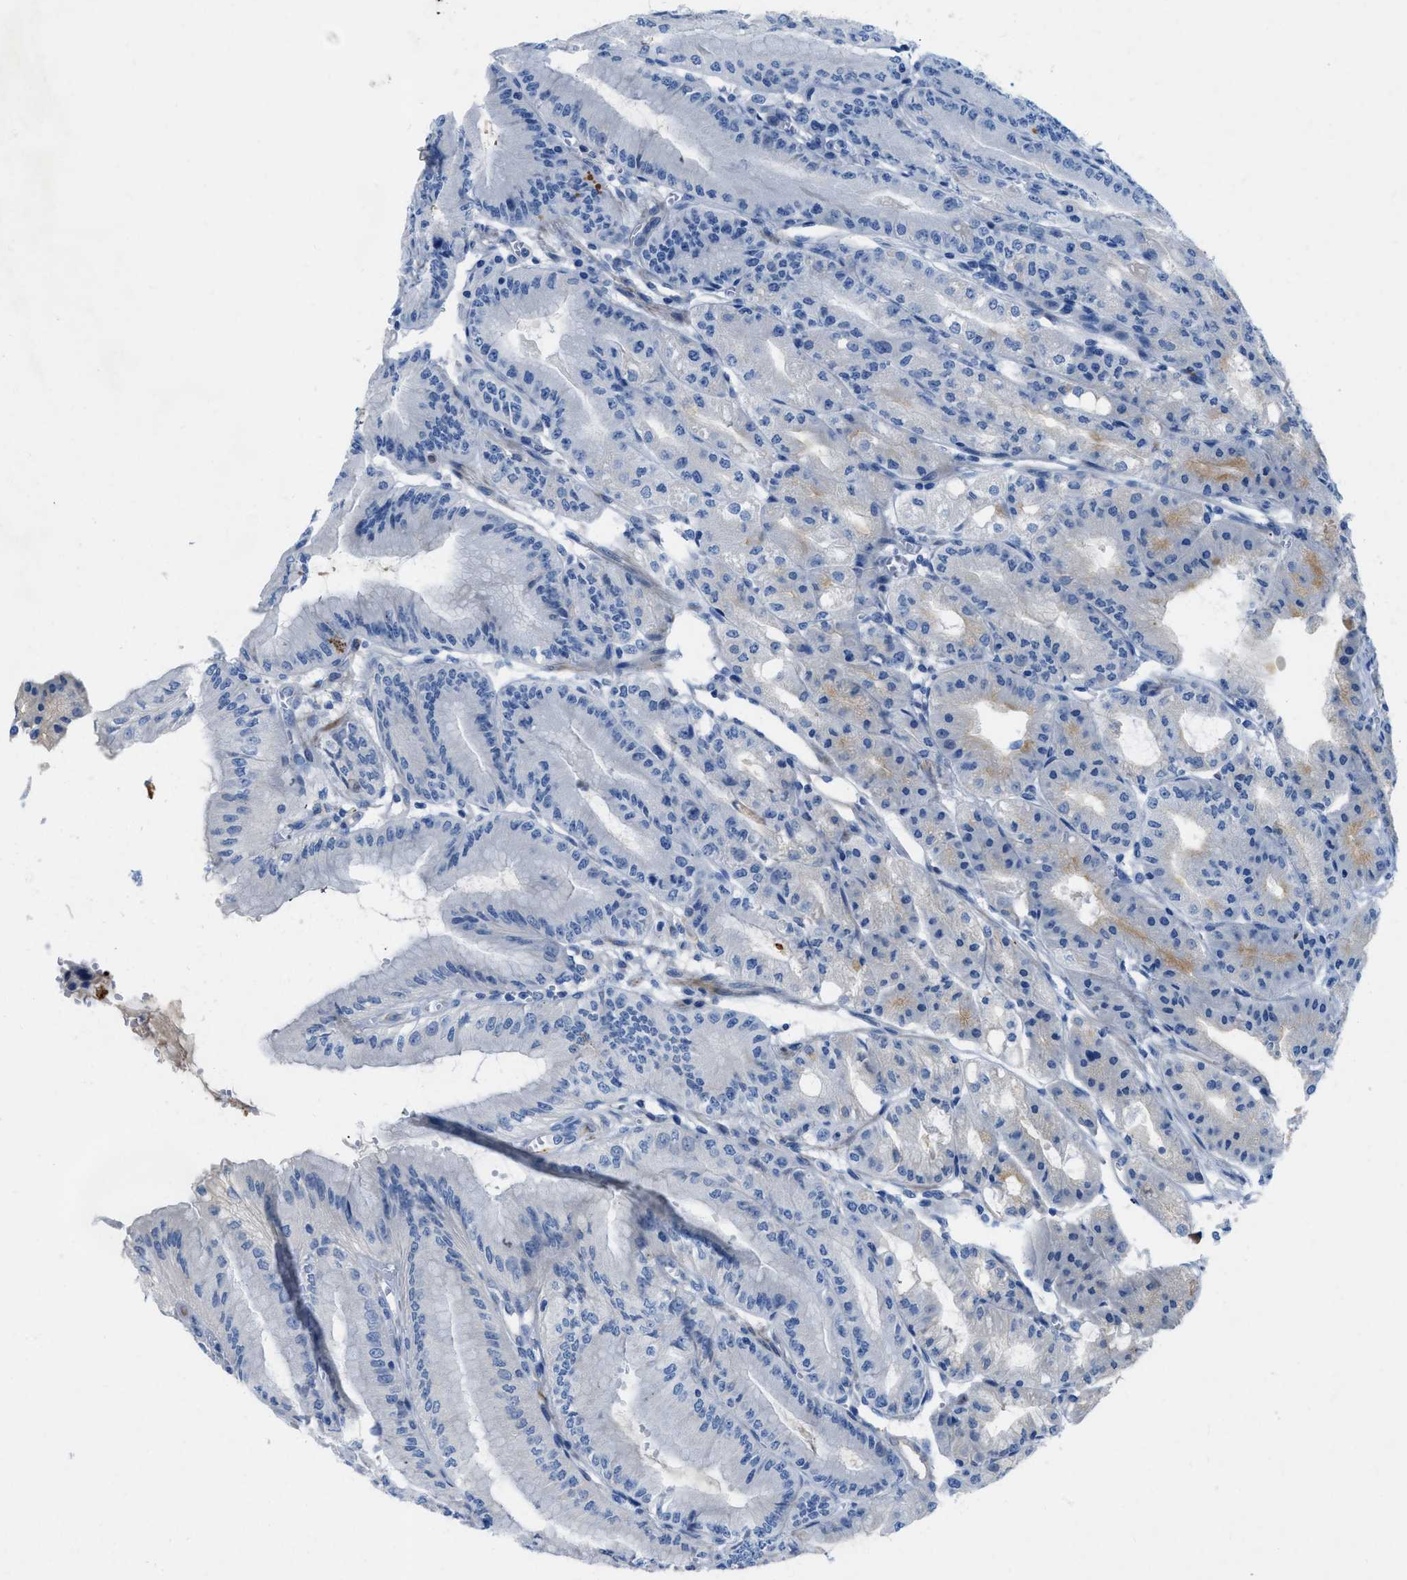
{"staining": {"intensity": "weak", "quantity": "<25%", "location": "cytoplasmic/membranous"}, "tissue": "stomach", "cell_type": "Glandular cells", "image_type": "normal", "snomed": [{"axis": "morphology", "description": "Normal tissue, NOS"}, {"axis": "topography", "description": "Stomach, lower"}], "caption": "High power microscopy image of an immunohistochemistry histopathology image of normal stomach, revealing no significant staining in glandular cells.", "gene": "XCR1", "patient": {"sex": "male", "age": 71}}